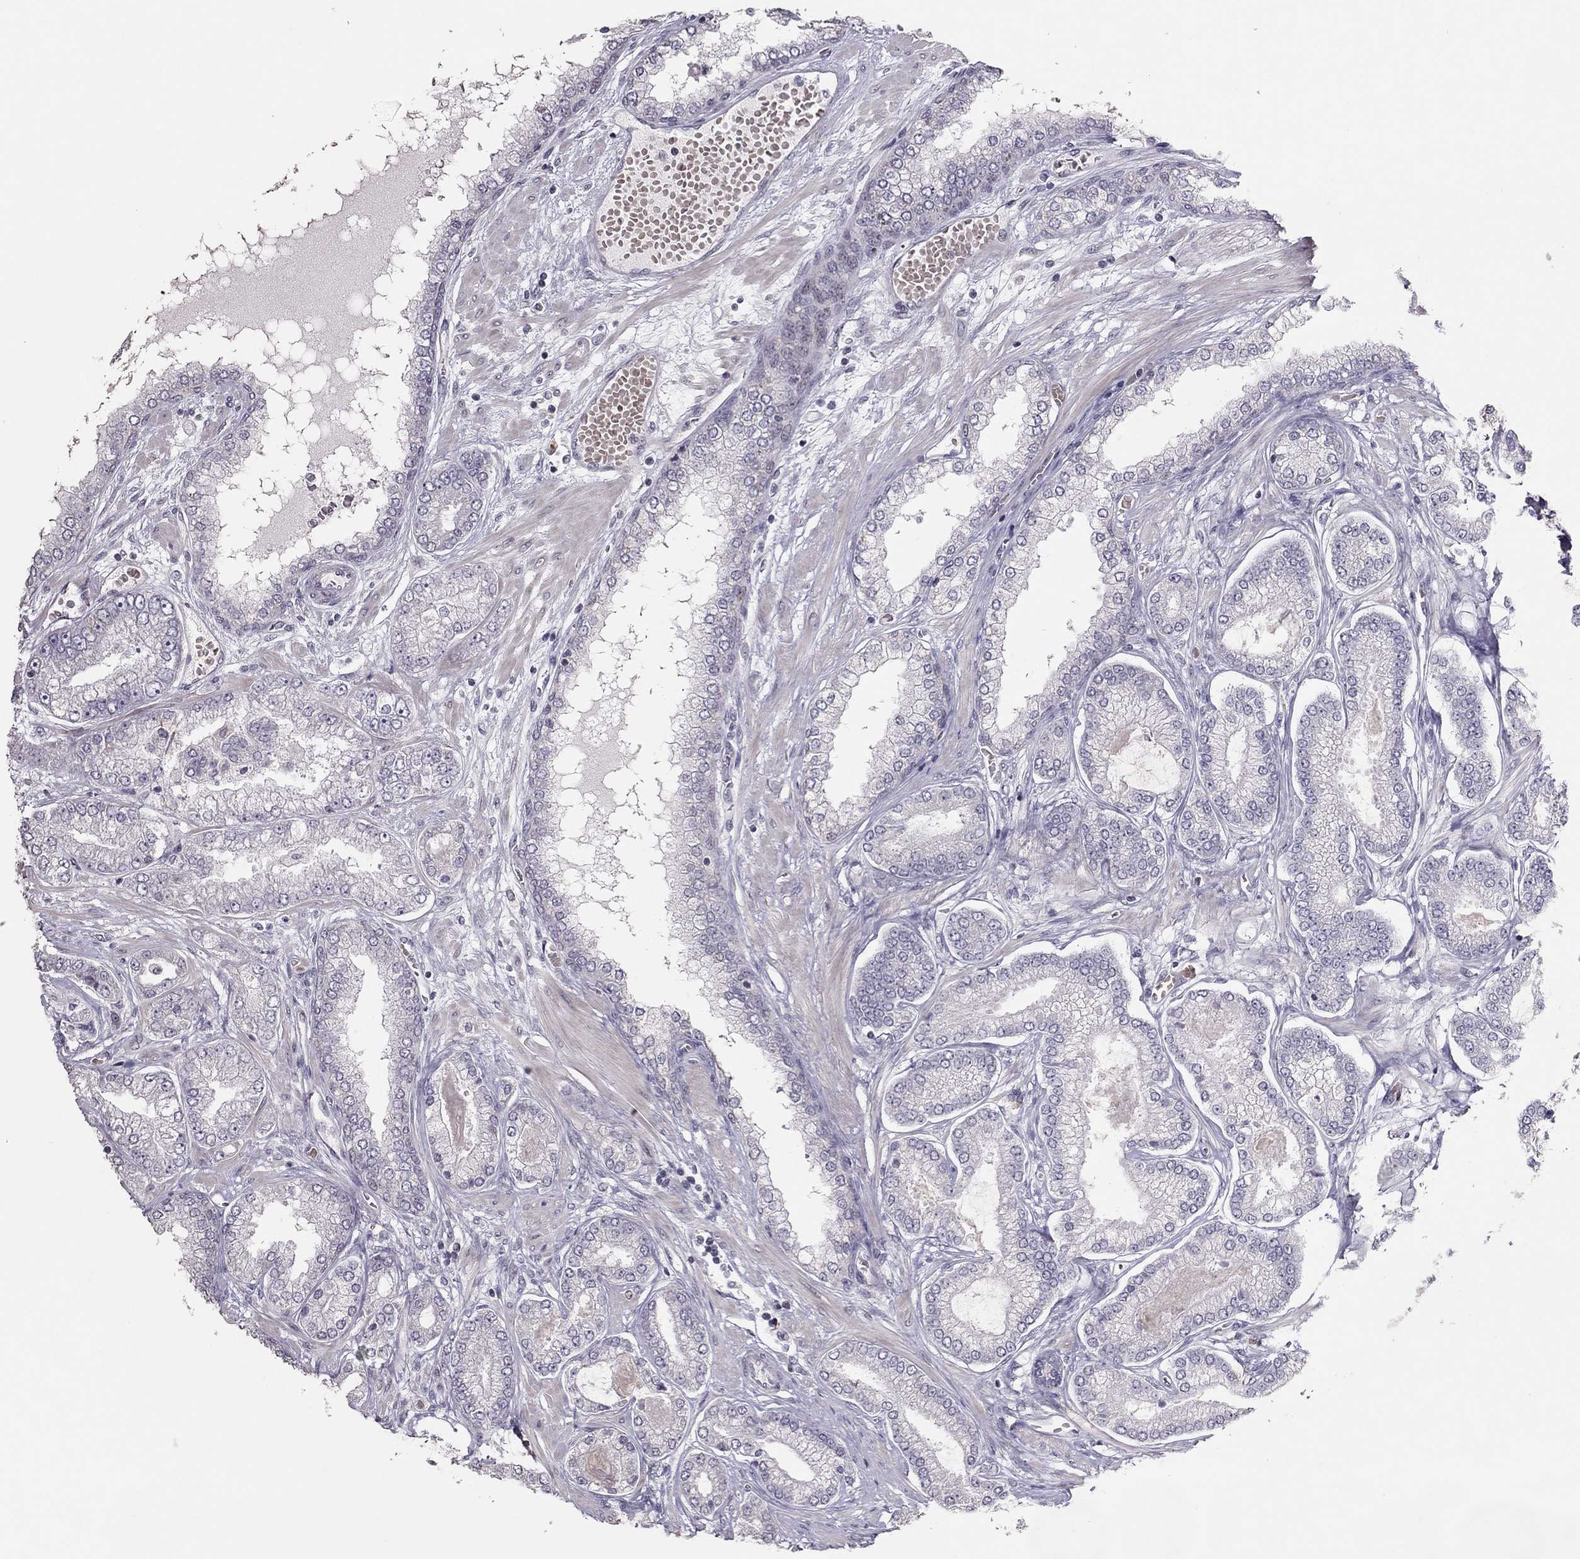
{"staining": {"intensity": "negative", "quantity": "none", "location": "none"}, "tissue": "prostate cancer", "cell_type": "Tumor cells", "image_type": "cancer", "snomed": [{"axis": "morphology", "description": "Adenocarcinoma, Low grade"}, {"axis": "topography", "description": "Prostate"}], "caption": "Human low-grade adenocarcinoma (prostate) stained for a protein using IHC demonstrates no expression in tumor cells.", "gene": "TSHB", "patient": {"sex": "male", "age": 57}}